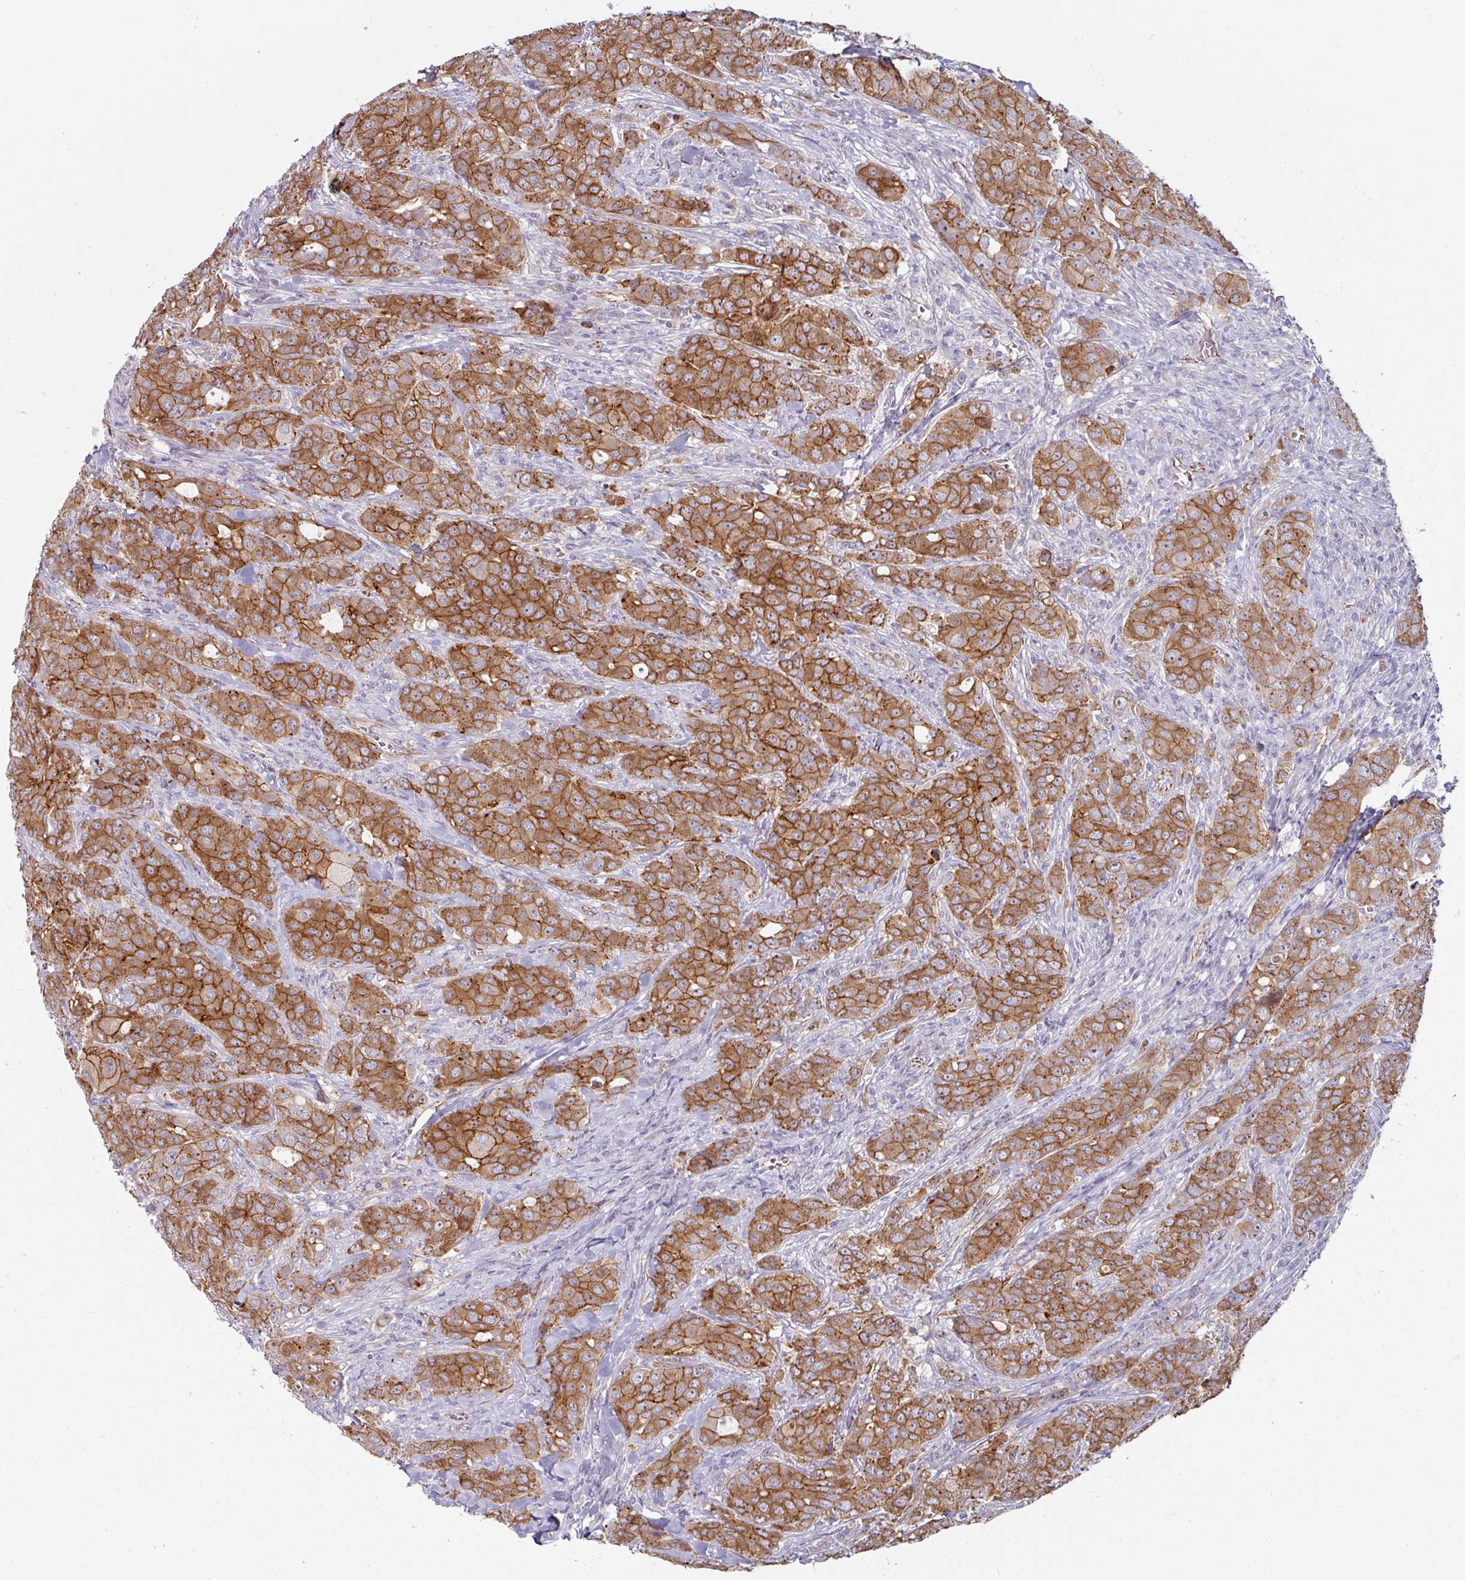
{"staining": {"intensity": "moderate", "quantity": ">75%", "location": "cytoplasmic/membranous"}, "tissue": "breast cancer", "cell_type": "Tumor cells", "image_type": "cancer", "snomed": [{"axis": "morphology", "description": "Duct carcinoma"}, {"axis": "topography", "description": "Breast"}], "caption": "Intraductal carcinoma (breast) tissue reveals moderate cytoplasmic/membranous staining in approximately >75% of tumor cells", "gene": "JUP", "patient": {"sex": "female", "age": 43}}